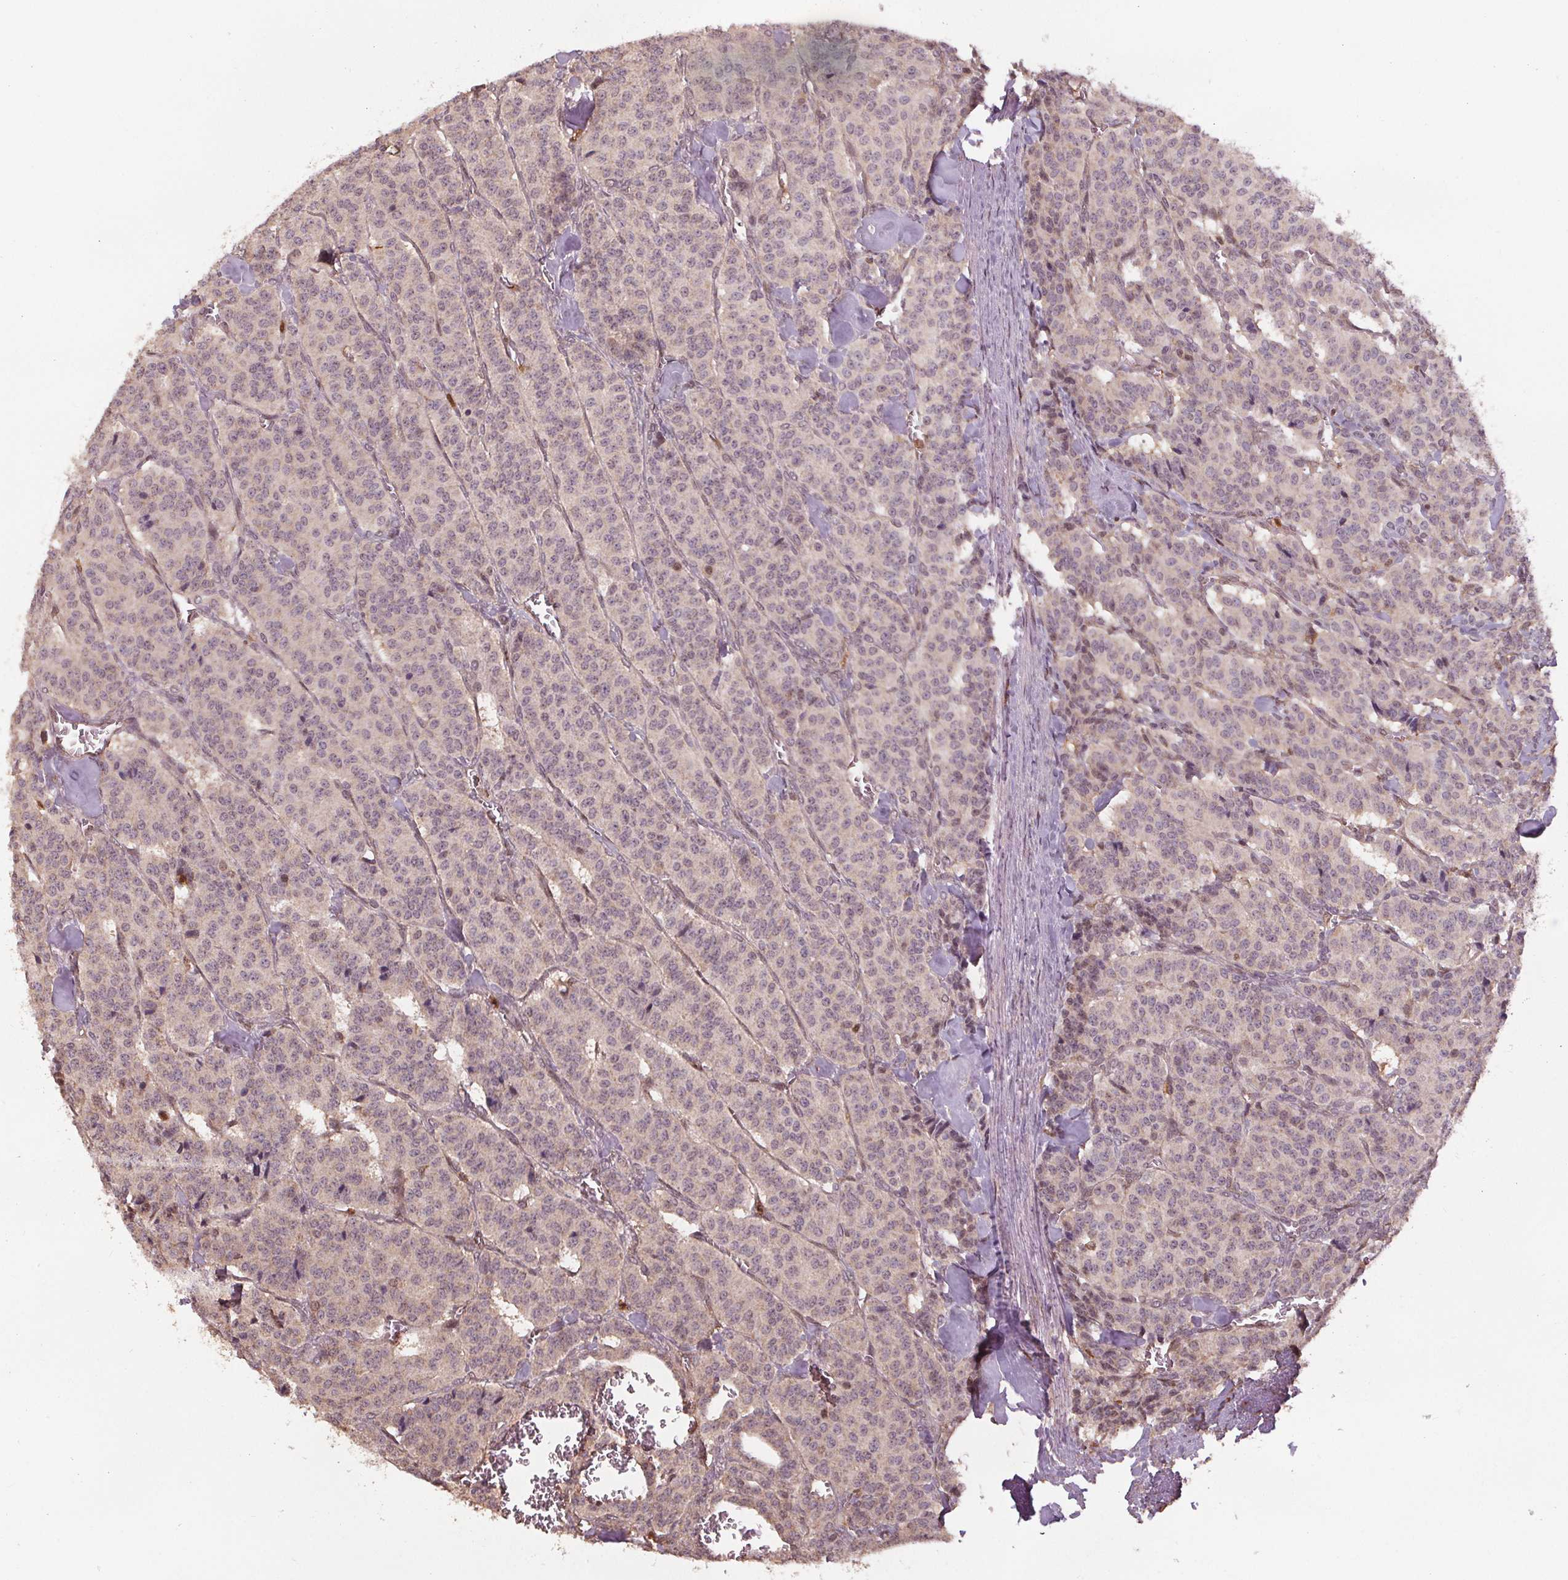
{"staining": {"intensity": "weak", "quantity": "25%-75%", "location": "cytoplasmic/membranous"}, "tissue": "carcinoid", "cell_type": "Tumor cells", "image_type": "cancer", "snomed": [{"axis": "morphology", "description": "Normal tissue, NOS"}, {"axis": "morphology", "description": "Carcinoid, malignant, NOS"}, {"axis": "topography", "description": "Lung"}], "caption": "IHC staining of carcinoid, which shows low levels of weak cytoplasmic/membranous expression in approximately 25%-75% of tumor cells indicating weak cytoplasmic/membranous protein positivity. The staining was performed using DAB (3,3'-diaminobenzidine) (brown) for protein detection and nuclei were counterstained in hematoxylin (blue).", "gene": "ENO1", "patient": {"sex": "female", "age": 46}}